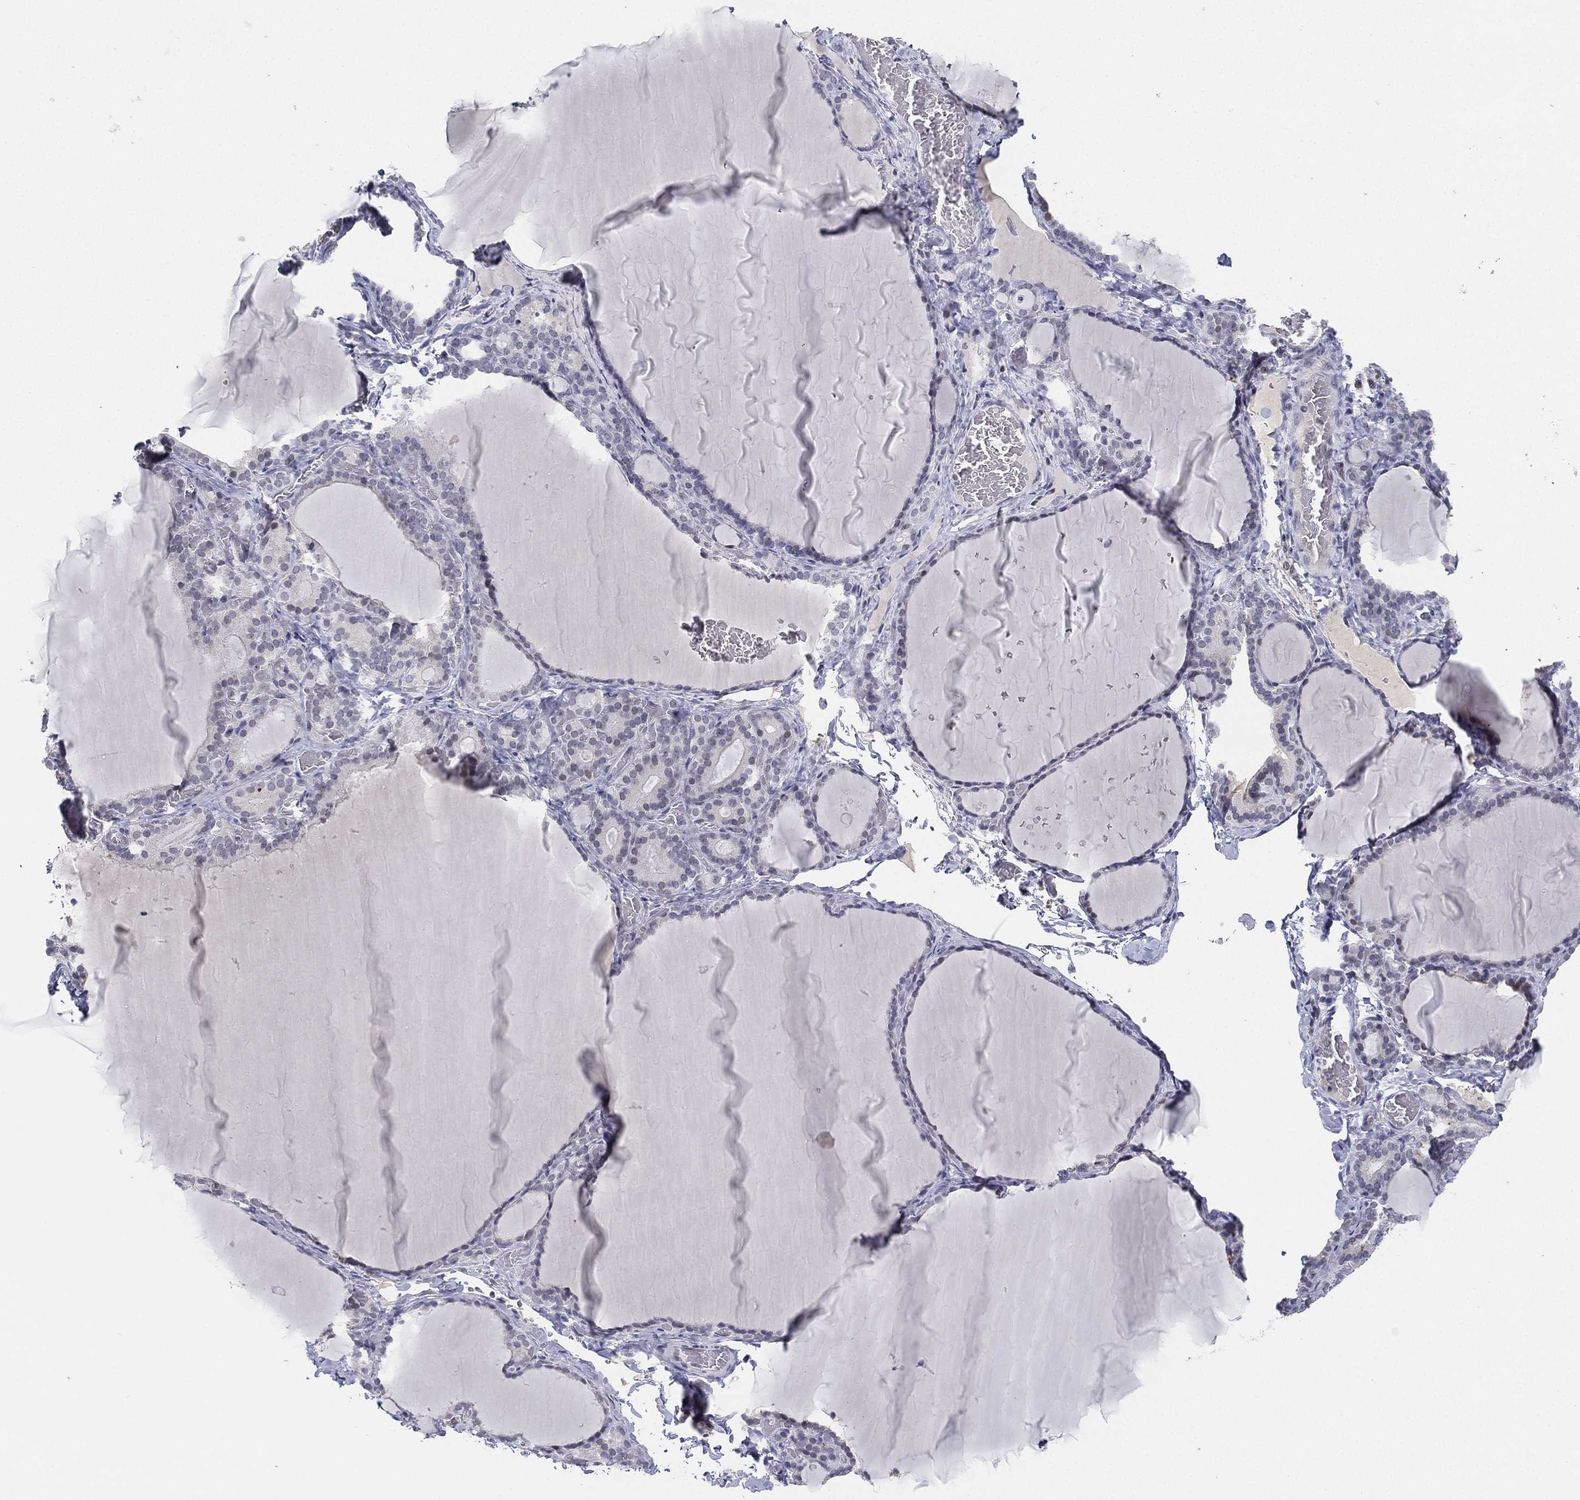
{"staining": {"intensity": "negative", "quantity": "none", "location": "none"}, "tissue": "thyroid gland", "cell_type": "Glandular cells", "image_type": "normal", "snomed": [{"axis": "morphology", "description": "Normal tissue, NOS"}, {"axis": "morphology", "description": "Hyperplasia, NOS"}, {"axis": "topography", "description": "Thyroid gland"}], "caption": "The micrograph exhibits no significant positivity in glandular cells of thyroid gland.", "gene": "MS4A8", "patient": {"sex": "female", "age": 27}}